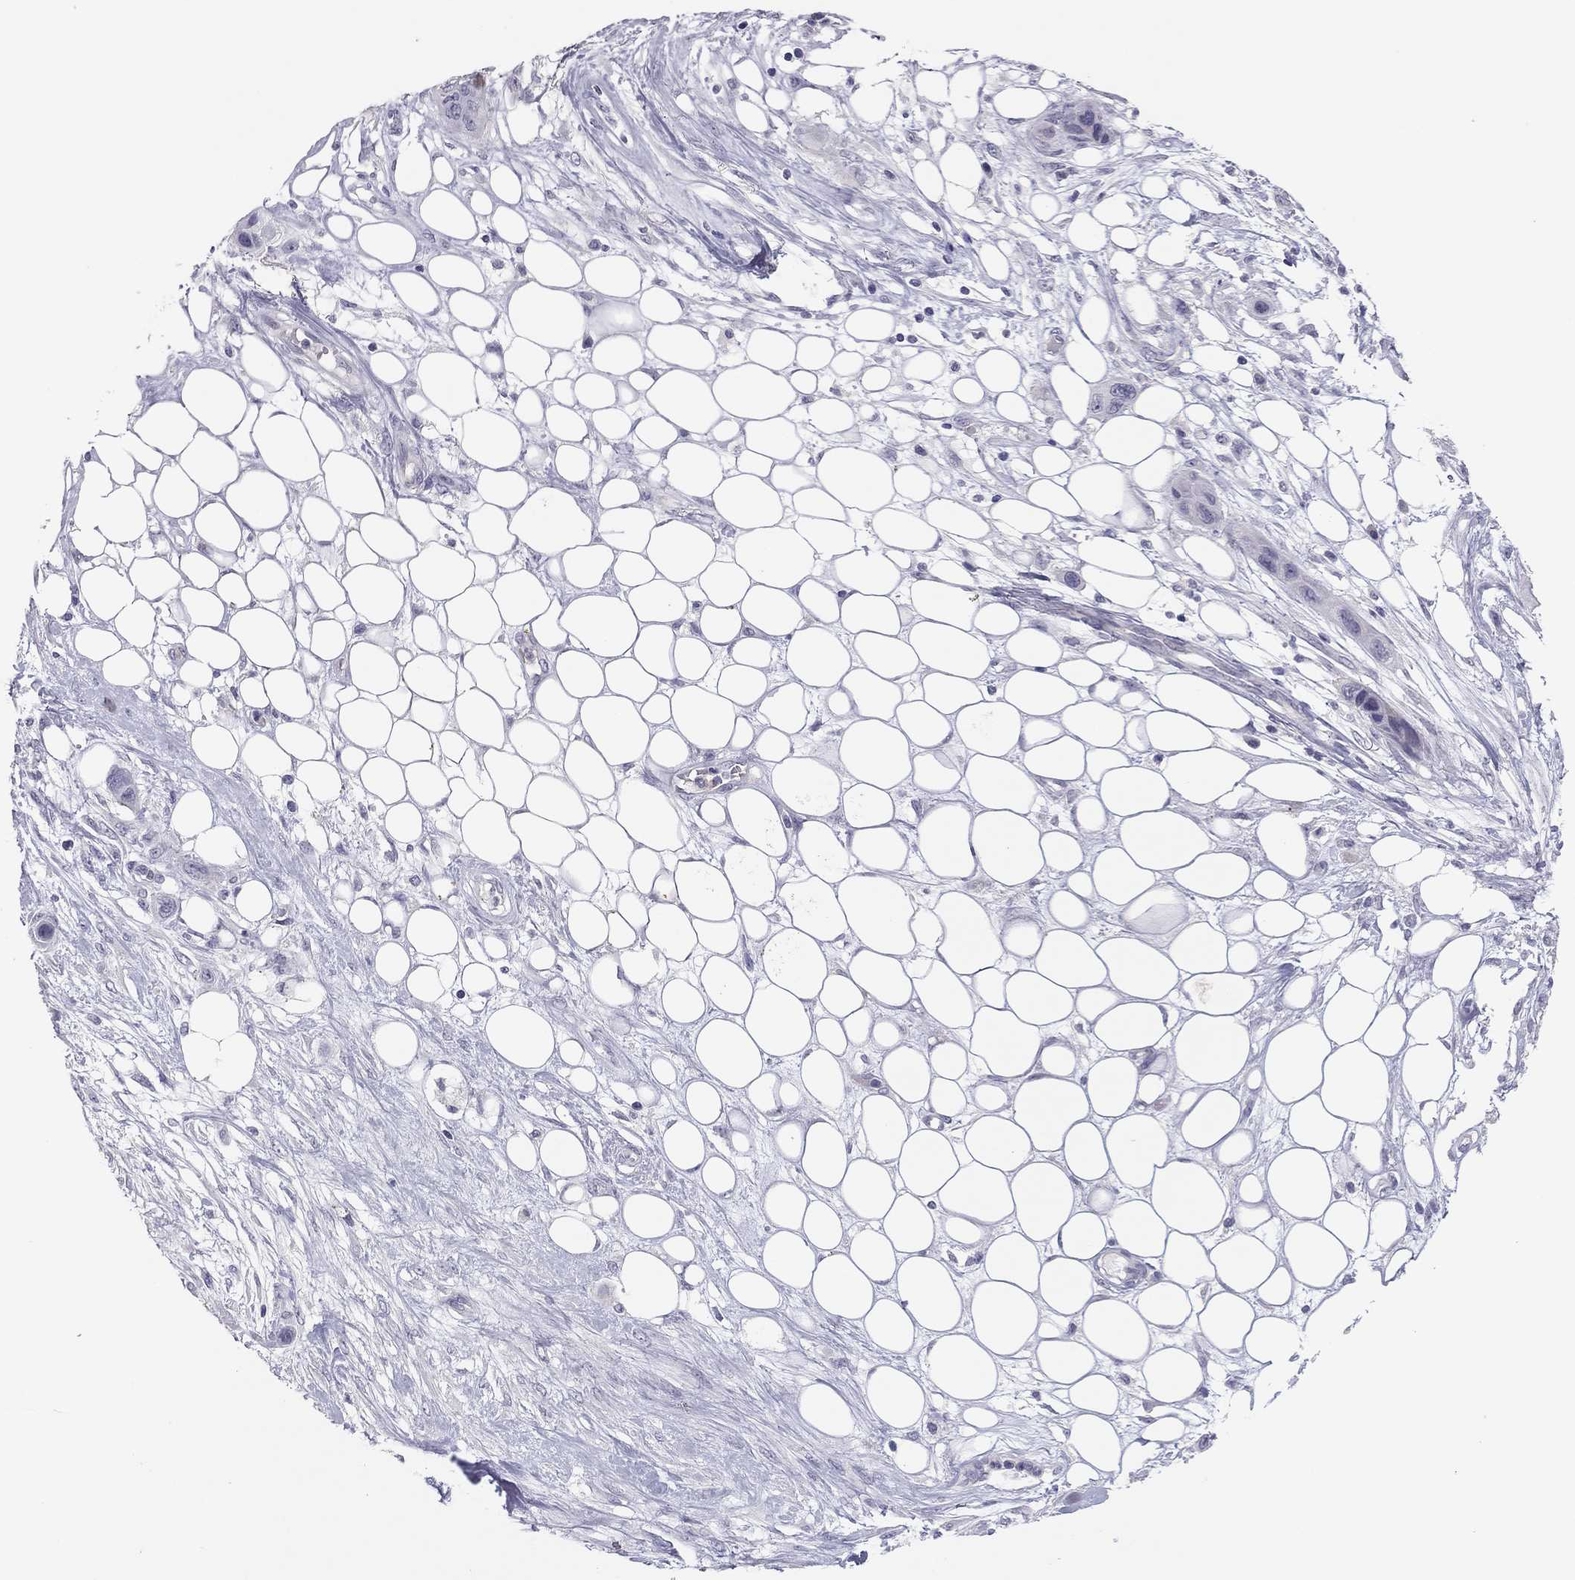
{"staining": {"intensity": "negative", "quantity": "none", "location": "none"}, "tissue": "skin cancer", "cell_type": "Tumor cells", "image_type": "cancer", "snomed": [{"axis": "morphology", "description": "Squamous cell carcinoma, NOS"}, {"axis": "topography", "description": "Skin"}], "caption": "IHC histopathology image of squamous cell carcinoma (skin) stained for a protein (brown), which reveals no staining in tumor cells.", "gene": "ADORA2A", "patient": {"sex": "male", "age": 79}}